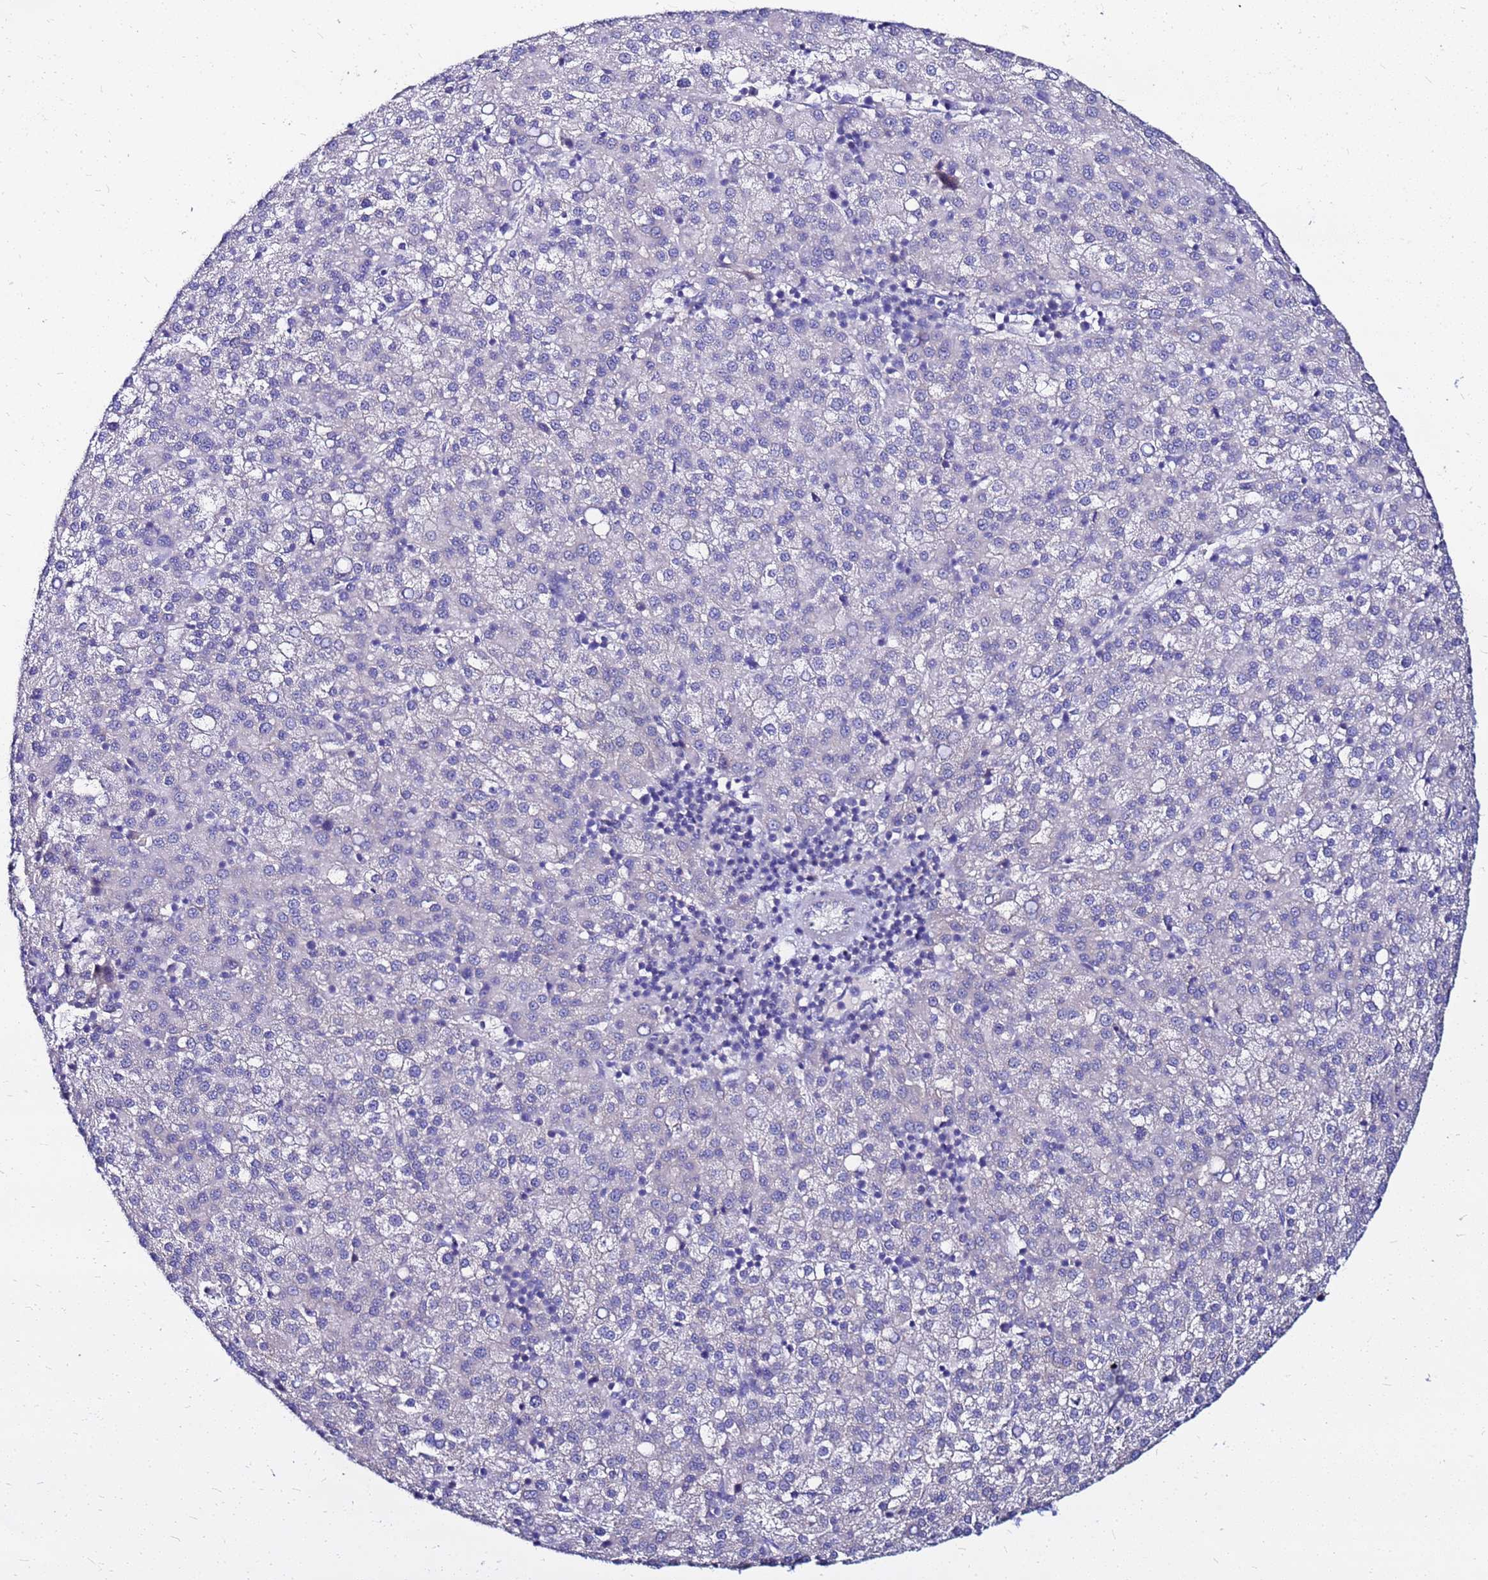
{"staining": {"intensity": "negative", "quantity": "none", "location": "none"}, "tissue": "liver cancer", "cell_type": "Tumor cells", "image_type": "cancer", "snomed": [{"axis": "morphology", "description": "Carcinoma, Hepatocellular, NOS"}, {"axis": "topography", "description": "Liver"}], "caption": "Liver cancer (hepatocellular carcinoma) was stained to show a protein in brown. There is no significant staining in tumor cells.", "gene": "ARHGEF5", "patient": {"sex": "female", "age": 58}}